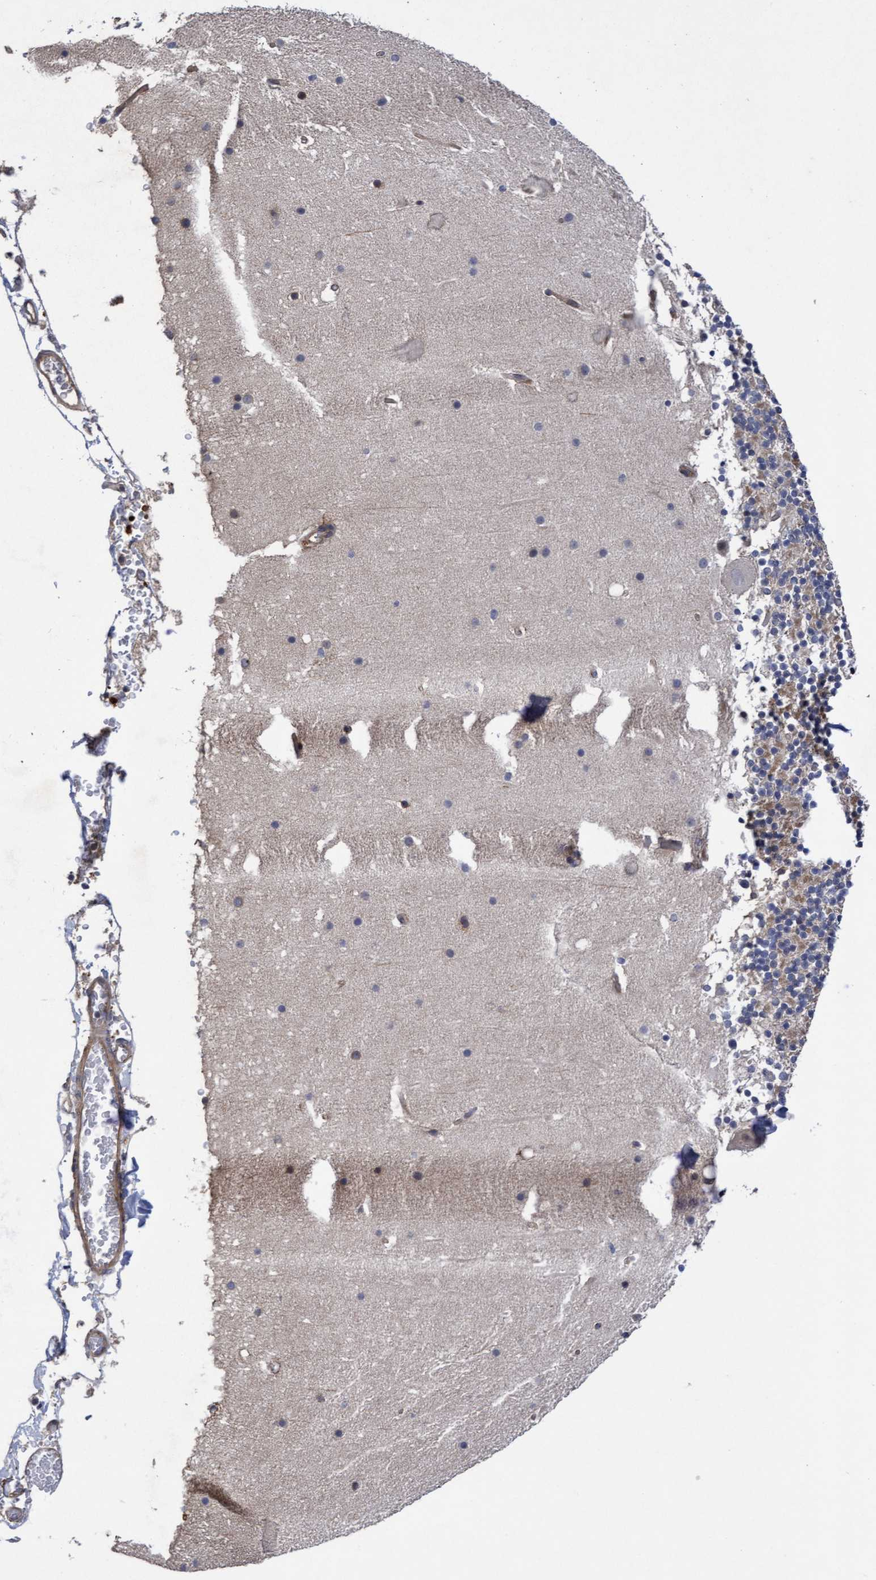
{"staining": {"intensity": "negative", "quantity": "none", "location": "none"}, "tissue": "cerebellum", "cell_type": "Cells in granular layer", "image_type": "normal", "snomed": [{"axis": "morphology", "description": "Normal tissue, NOS"}, {"axis": "topography", "description": "Cerebellum"}], "caption": "IHC photomicrograph of unremarkable cerebellum: human cerebellum stained with DAB shows no significant protein expression in cells in granular layer. (DAB immunohistochemistry with hematoxylin counter stain).", "gene": "COBL", "patient": {"sex": "male", "age": 57}}